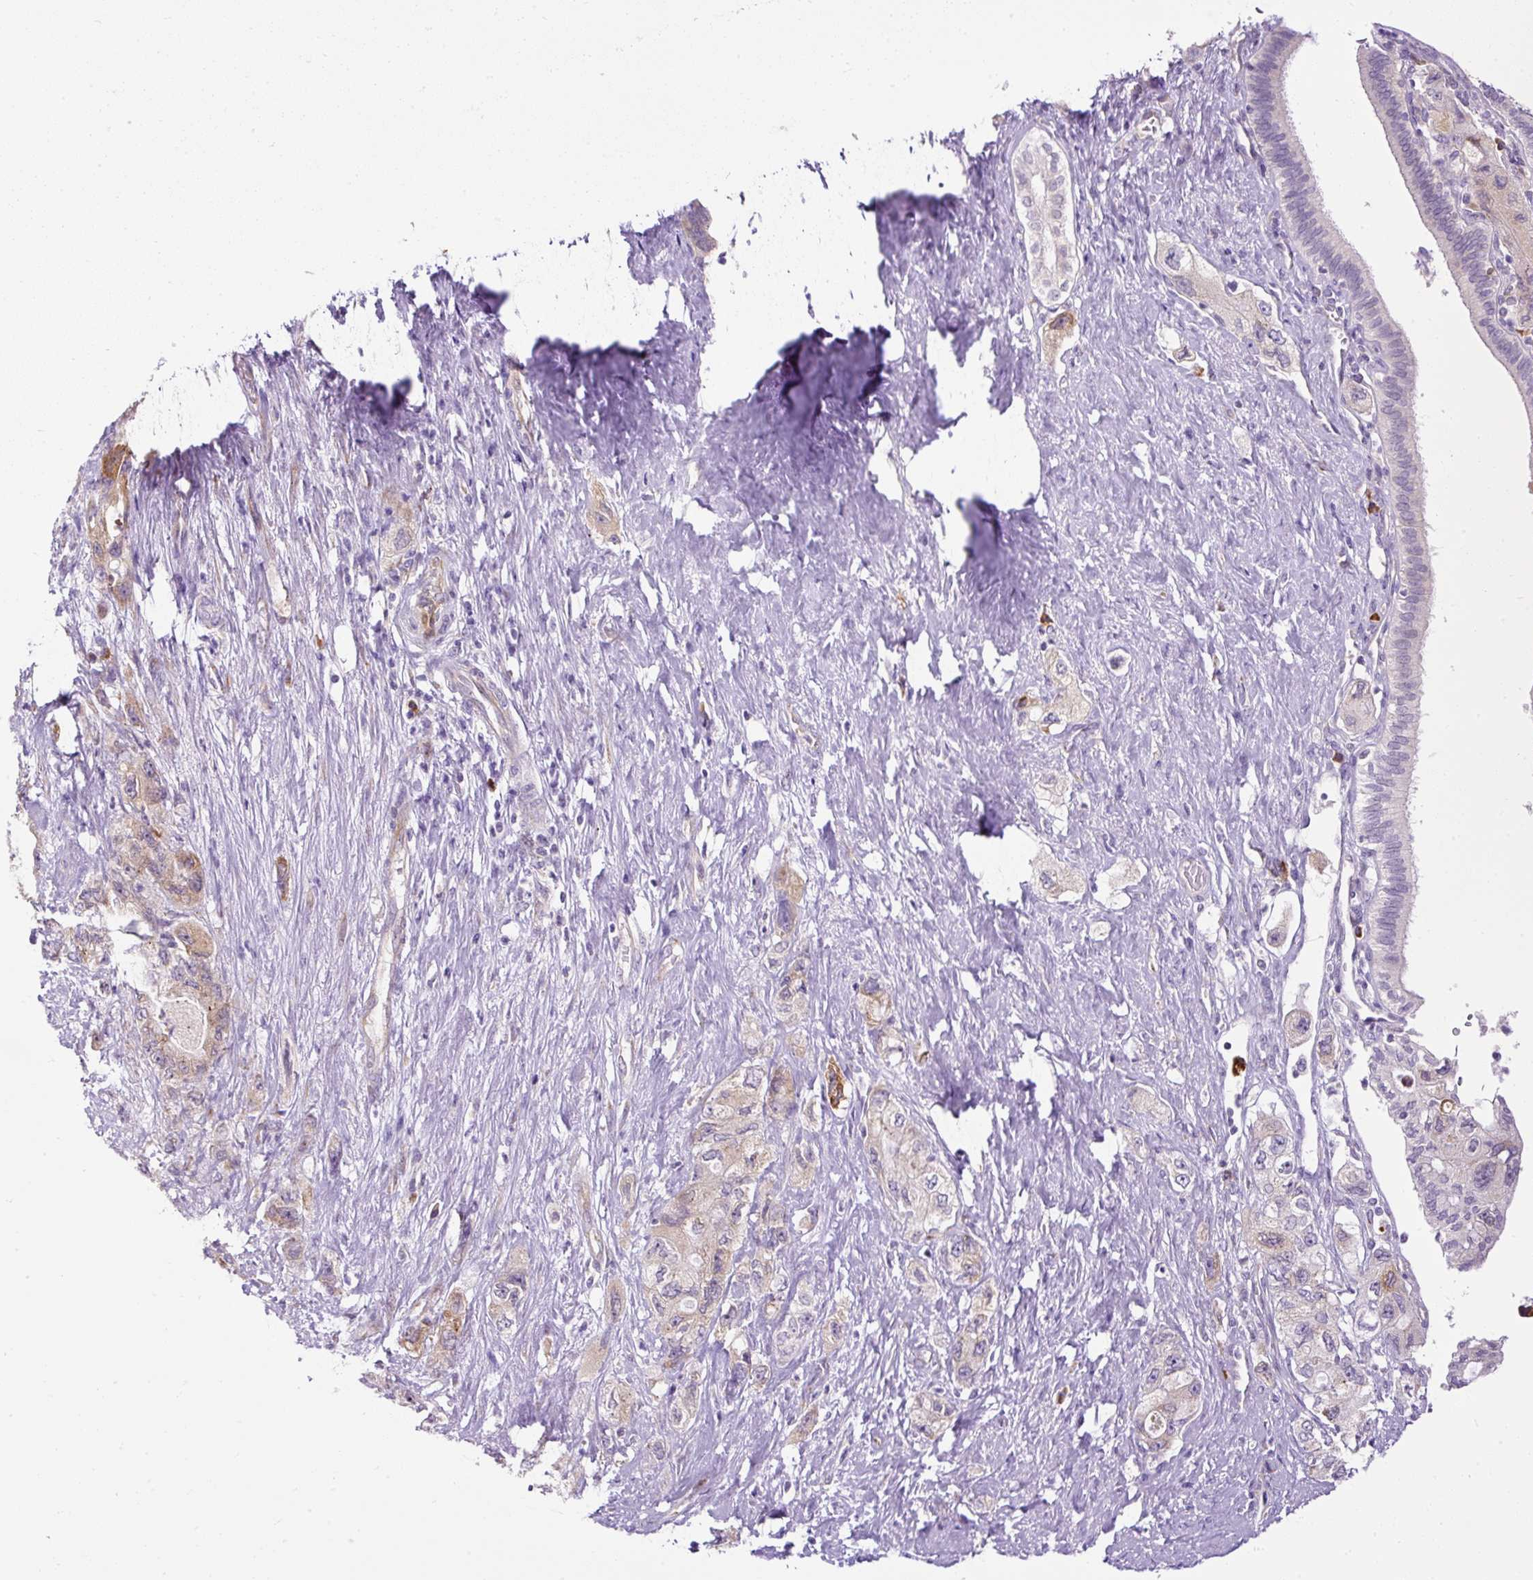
{"staining": {"intensity": "moderate", "quantity": "<25%", "location": "cytoplasmic/membranous"}, "tissue": "pancreatic cancer", "cell_type": "Tumor cells", "image_type": "cancer", "snomed": [{"axis": "morphology", "description": "Adenocarcinoma, NOS"}, {"axis": "topography", "description": "Pancreas"}], "caption": "High-magnification brightfield microscopy of adenocarcinoma (pancreatic) stained with DAB (brown) and counterstained with hematoxylin (blue). tumor cells exhibit moderate cytoplasmic/membranous positivity is appreciated in about<25% of cells. (IHC, brightfield microscopy, high magnification).", "gene": "FMC1", "patient": {"sex": "female", "age": 73}}